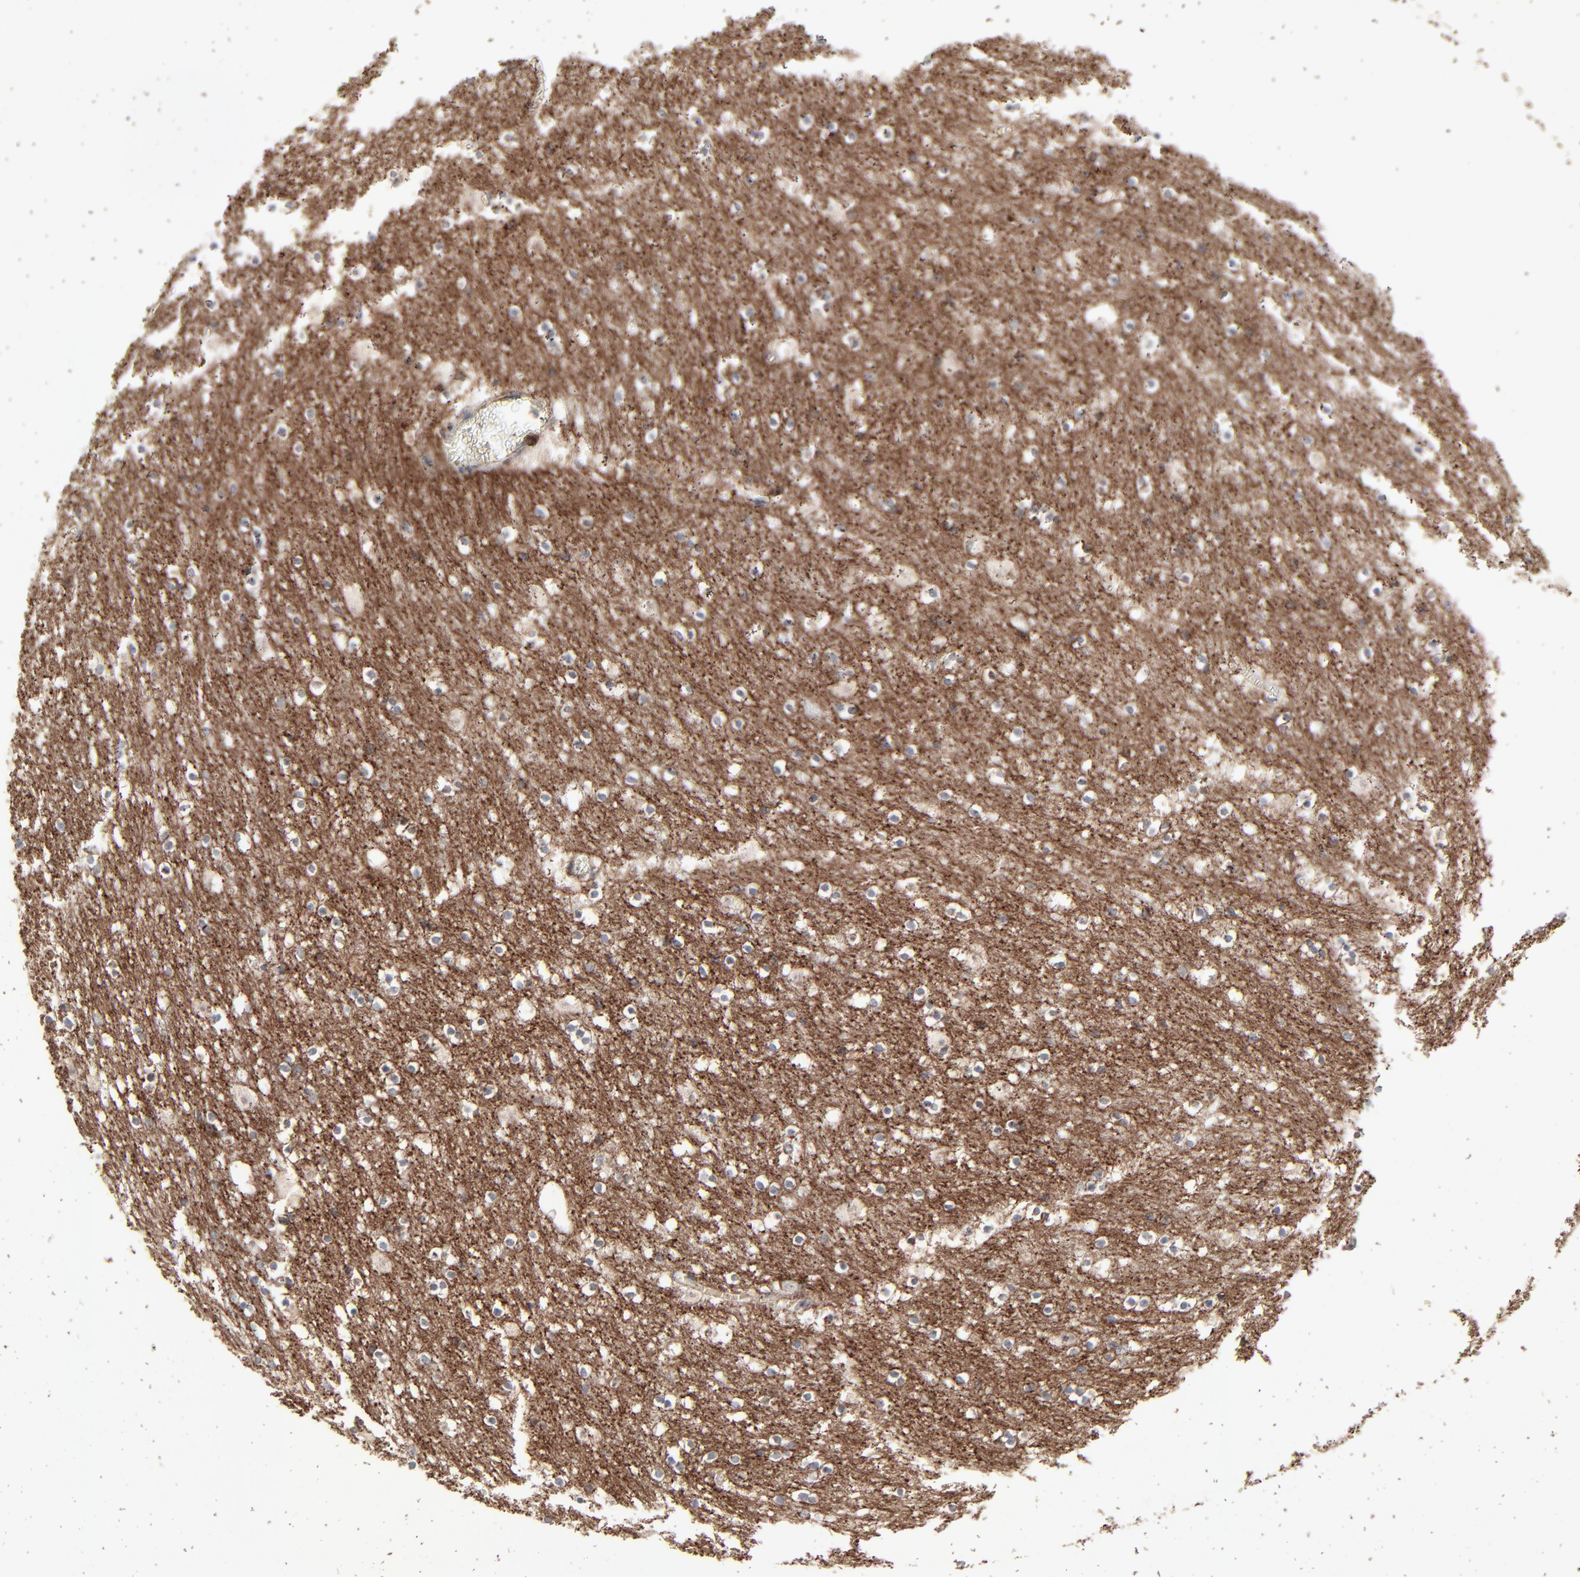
{"staining": {"intensity": "negative", "quantity": "none", "location": "none"}, "tissue": "caudate", "cell_type": "Glial cells", "image_type": "normal", "snomed": [{"axis": "morphology", "description": "Normal tissue, NOS"}, {"axis": "topography", "description": "Lateral ventricle wall"}], "caption": "High power microscopy histopathology image of an IHC image of normal caudate, revealing no significant expression in glial cells. (DAB (3,3'-diaminobenzidine) immunohistochemistry (IHC), high magnification).", "gene": "JAM3", "patient": {"sex": "male", "age": 45}}